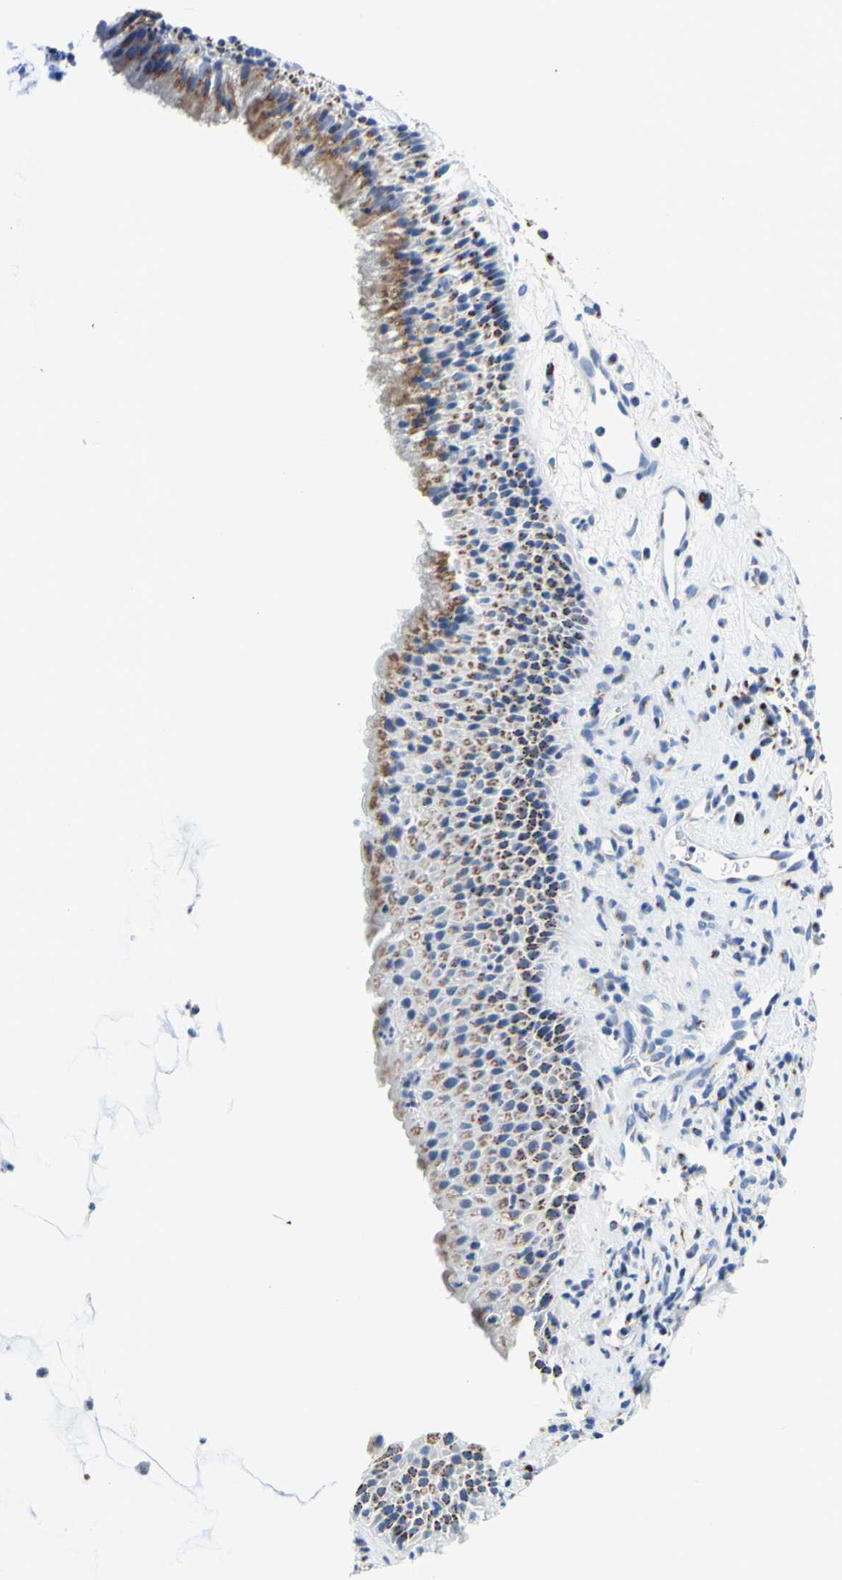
{"staining": {"intensity": "moderate", "quantity": "25%-75%", "location": "cytoplasmic/membranous"}, "tissue": "nasopharynx", "cell_type": "Respiratory epithelial cells", "image_type": "normal", "snomed": [{"axis": "morphology", "description": "Normal tissue, NOS"}, {"axis": "topography", "description": "Nasopharynx"}], "caption": "Nasopharynx was stained to show a protein in brown. There is medium levels of moderate cytoplasmic/membranous expression in approximately 25%-75% of respiratory epithelial cells. (Stains: DAB (3,3'-diaminobenzidine) in brown, nuclei in blue, Microscopy: brightfield microscopy at high magnification).", "gene": "GALNT2", "patient": {"sex": "female", "age": 51}}